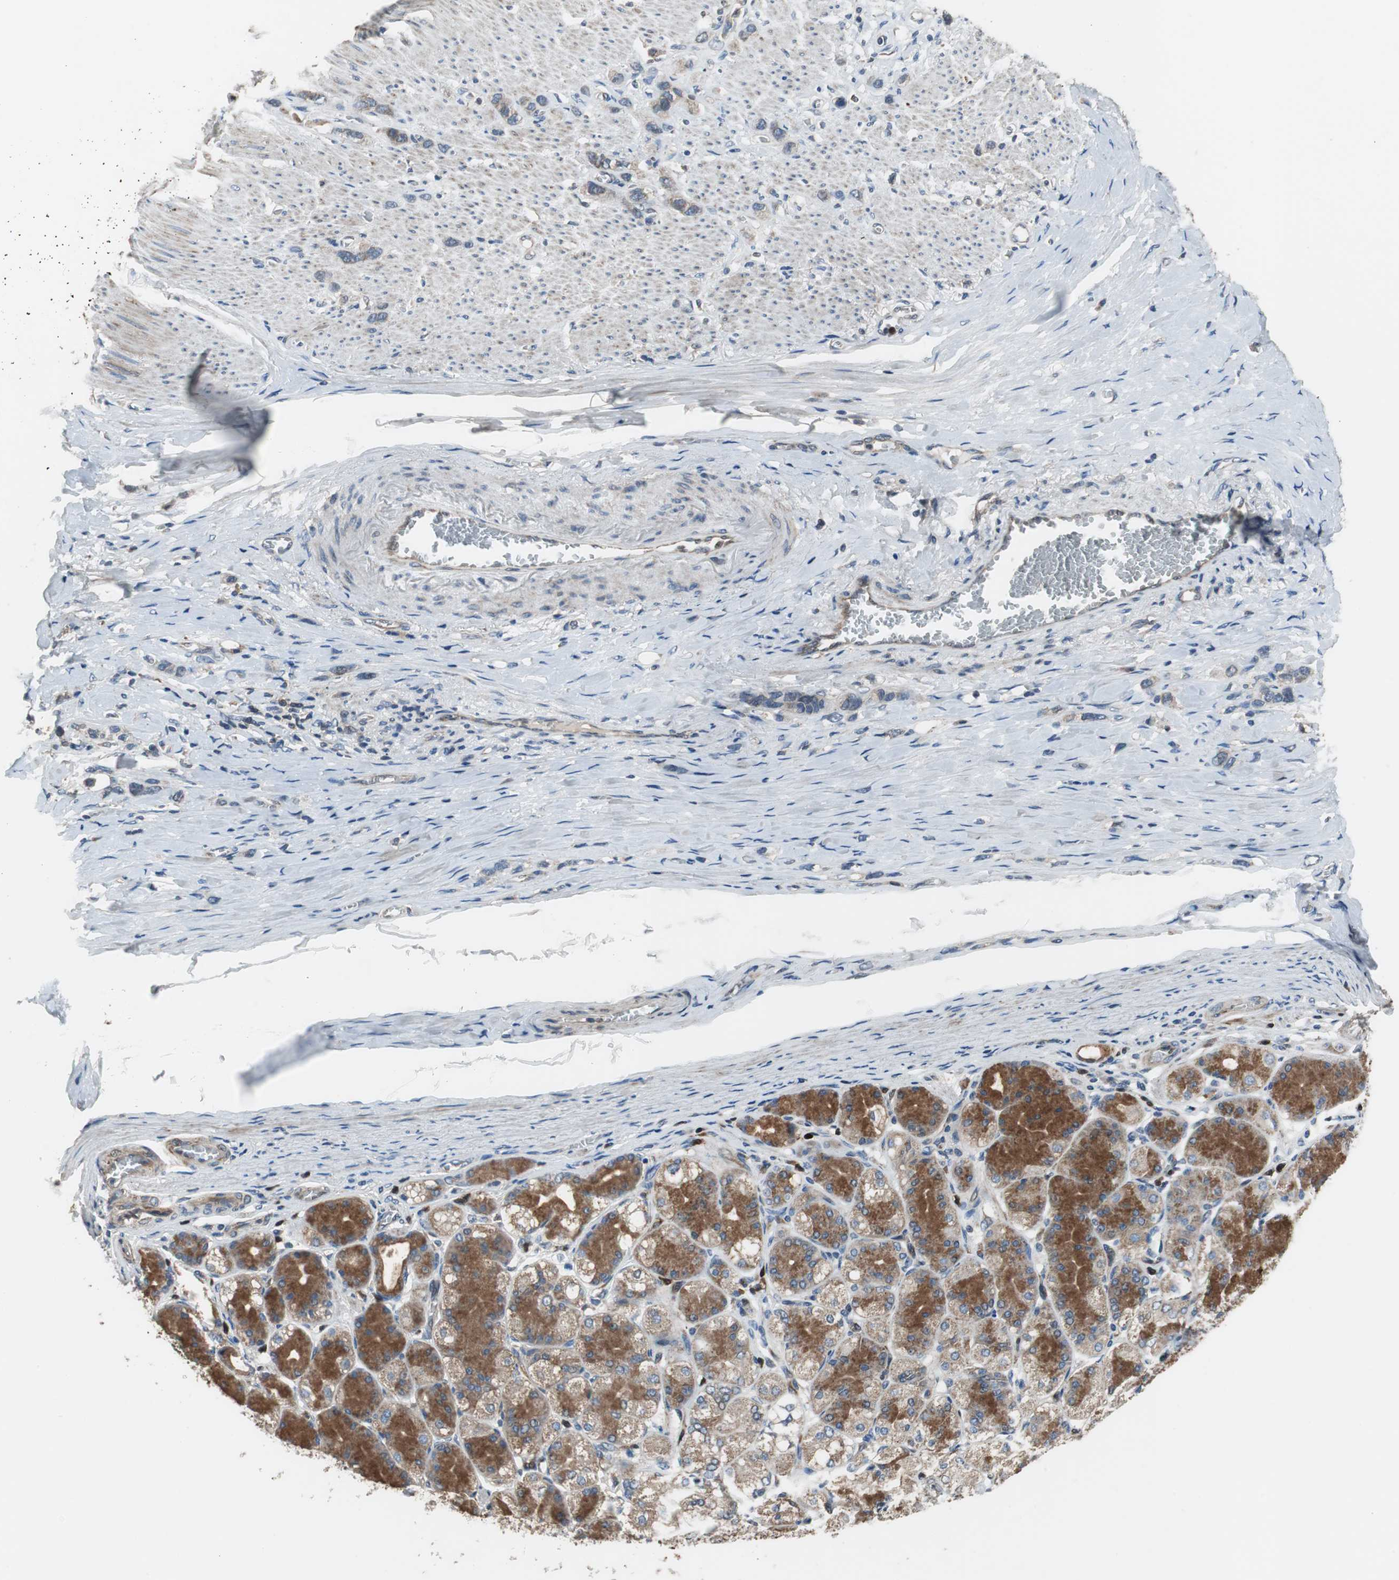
{"staining": {"intensity": "weak", "quantity": ">75%", "location": "cytoplasmic/membranous"}, "tissue": "stomach cancer", "cell_type": "Tumor cells", "image_type": "cancer", "snomed": [{"axis": "morphology", "description": "Normal tissue, NOS"}, {"axis": "morphology", "description": "Adenocarcinoma, NOS"}, {"axis": "morphology", "description": "Adenocarcinoma, High grade"}, {"axis": "topography", "description": "Stomach, upper"}, {"axis": "topography", "description": "Stomach"}], "caption": "A low amount of weak cytoplasmic/membranous expression is appreciated in about >75% of tumor cells in stomach high-grade adenocarcinoma tissue. The staining is performed using DAB (3,3'-diaminobenzidine) brown chromogen to label protein expression. The nuclei are counter-stained blue using hematoxylin.", "gene": "PI4KB", "patient": {"sex": "female", "age": 65}}